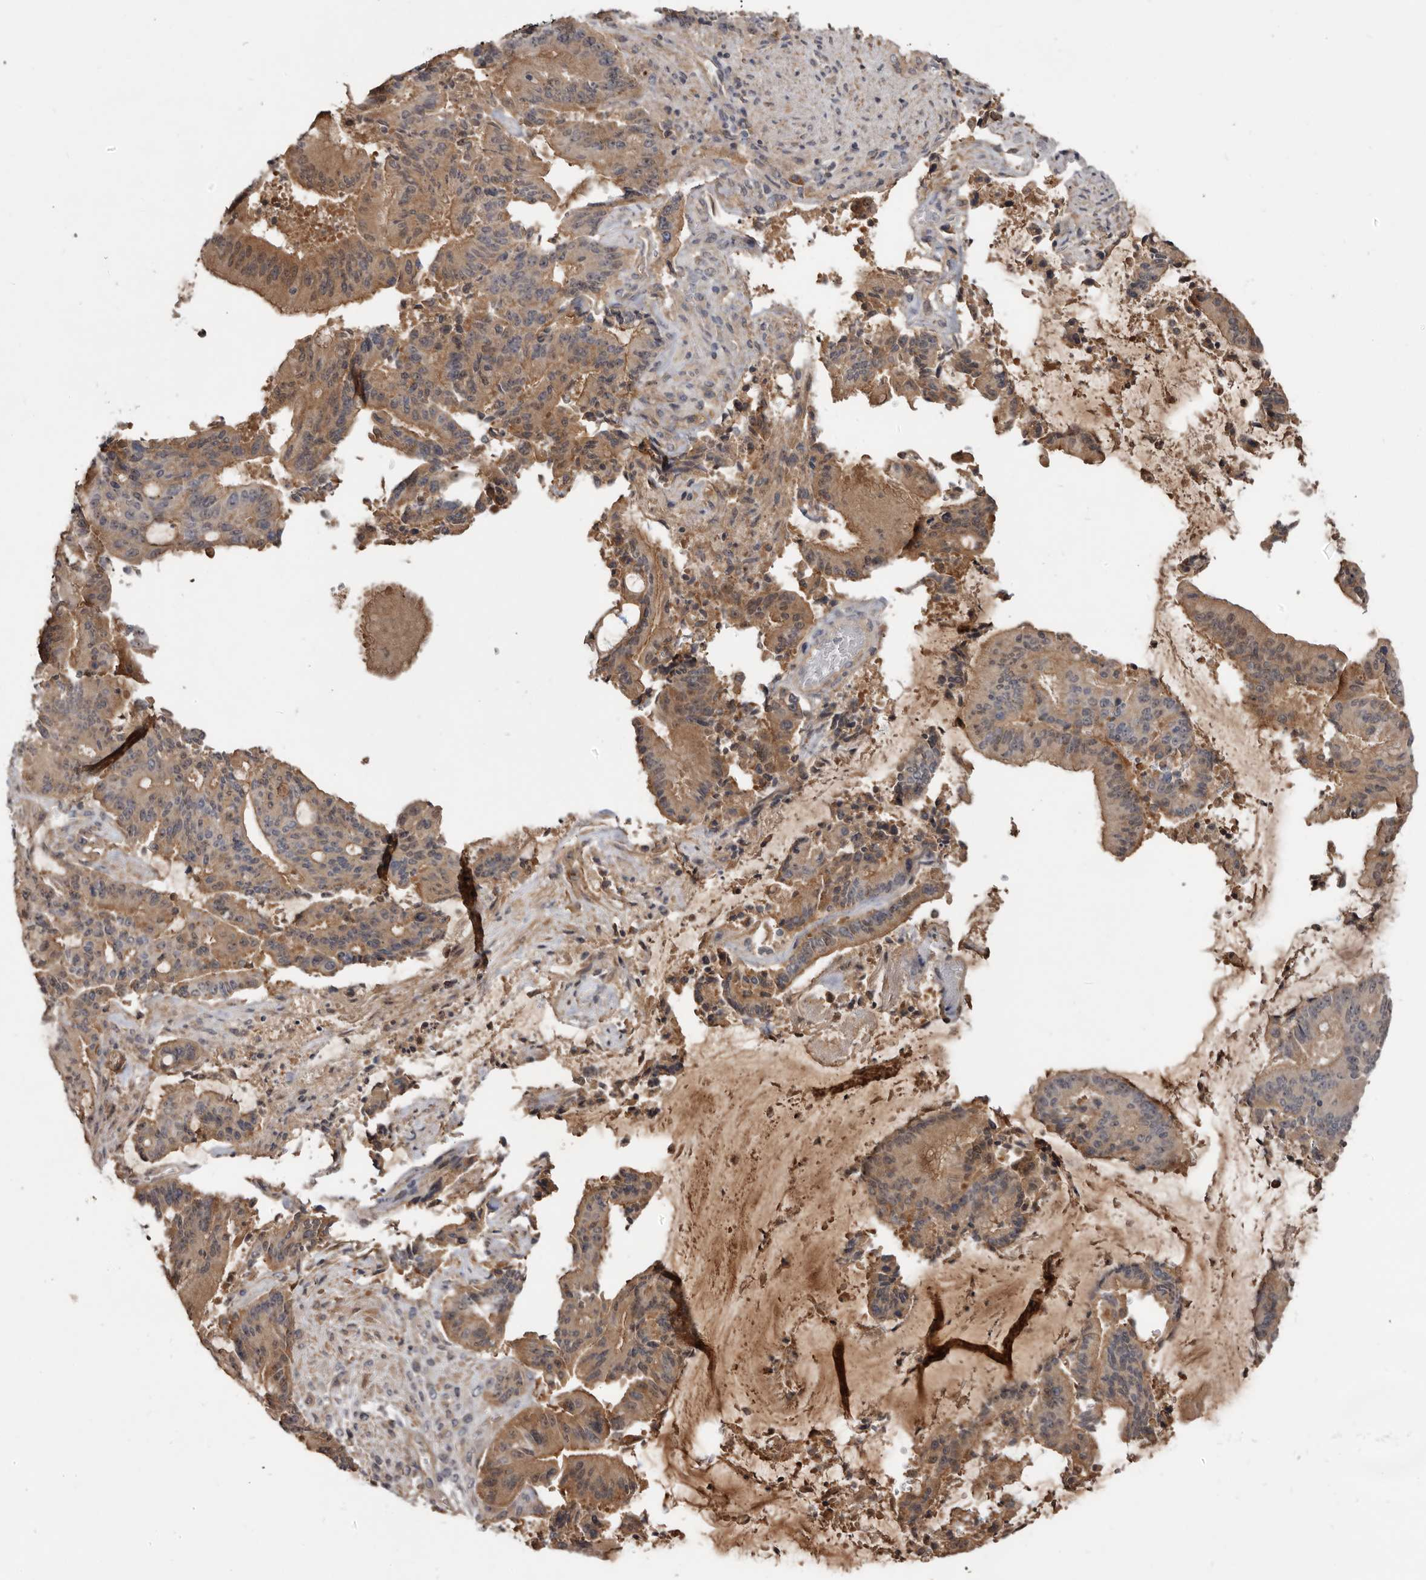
{"staining": {"intensity": "moderate", "quantity": "25%-75%", "location": "cytoplasmic/membranous"}, "tissue": "liver cancer", "cell_type": "Tumor cells", "image_type": "cancer", "snomed": [{"axis": "morphology", "description": "Normal tissue, NOS"}, {"axis": "morphology", "description": "Cholangiocarcinoma"}, {"axis": "topography", "description": "Liver"}, {"axis": "topography", "description": "Peripheral nerve tissue"}], "caption": "Immunohistochemical staining of liver cancer demonstrates medium levels of moderate cytoplasmic/membranous protein positivity in about 25%-75% of tumor cells. (brown staining indicates protein expression, while blue staining denotes nuclei).", "gene": "TTC39A", "patient": {"sex": "female", "age": 73}}